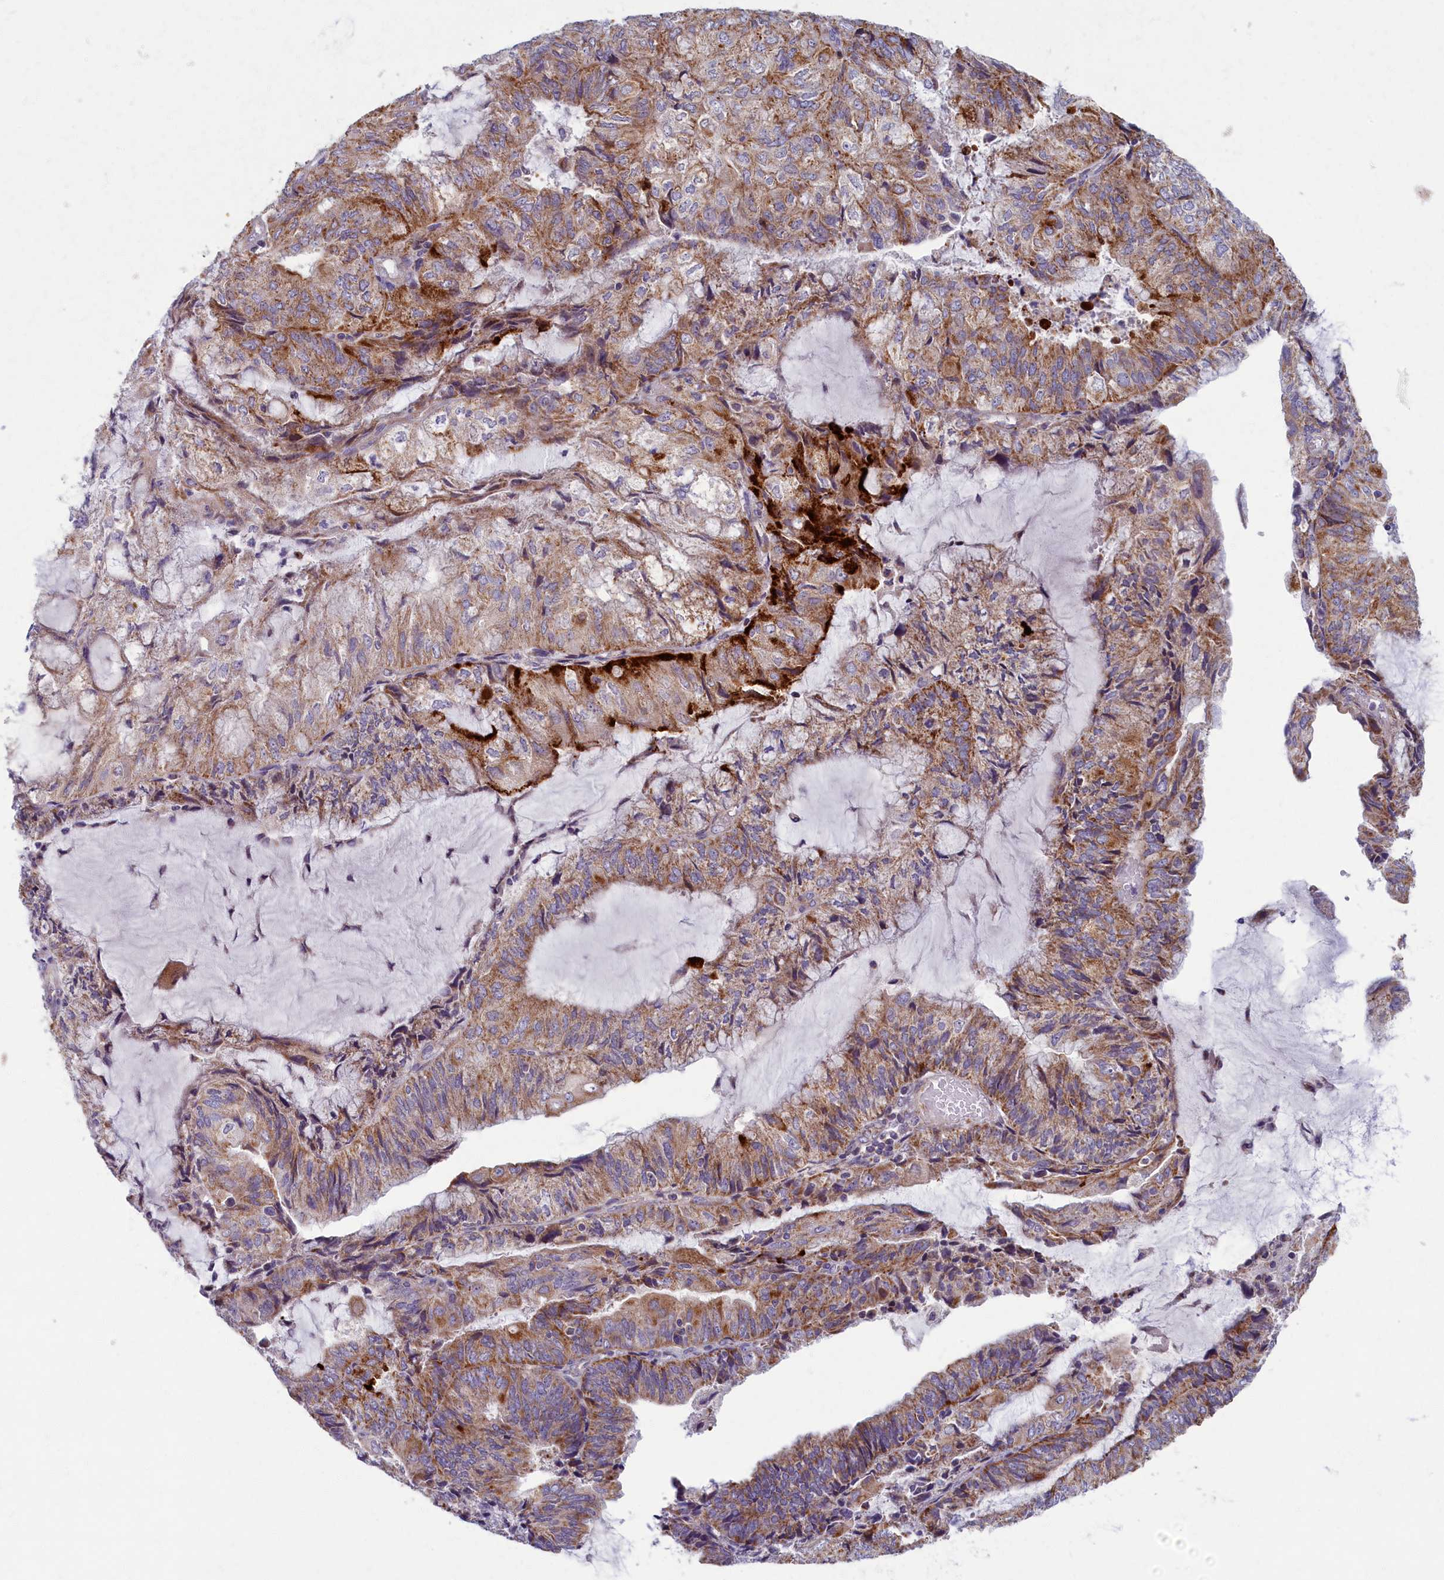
{"staining": {"intensity": "moderate", "quantity": "25%-75%", "location": "cytoplasmic/membranous"}, "tissue": "endometrial cancer", "cell_type": "Tumor cells", "image_type": "cancer", "snomed": [{"axis": "morphology", "description": "Adenocarcinoma, NOS"}, {"axis": "topography", "description": "Endometrium"}], "caption": "Moderate cytoplasmic/membranous protein expression is identified in approximately 25%-75% of tumor cells in adenocarcinoma (endometrial).", "gene": "MRPS25", "patient": {"sex": "female", "age": 81}}